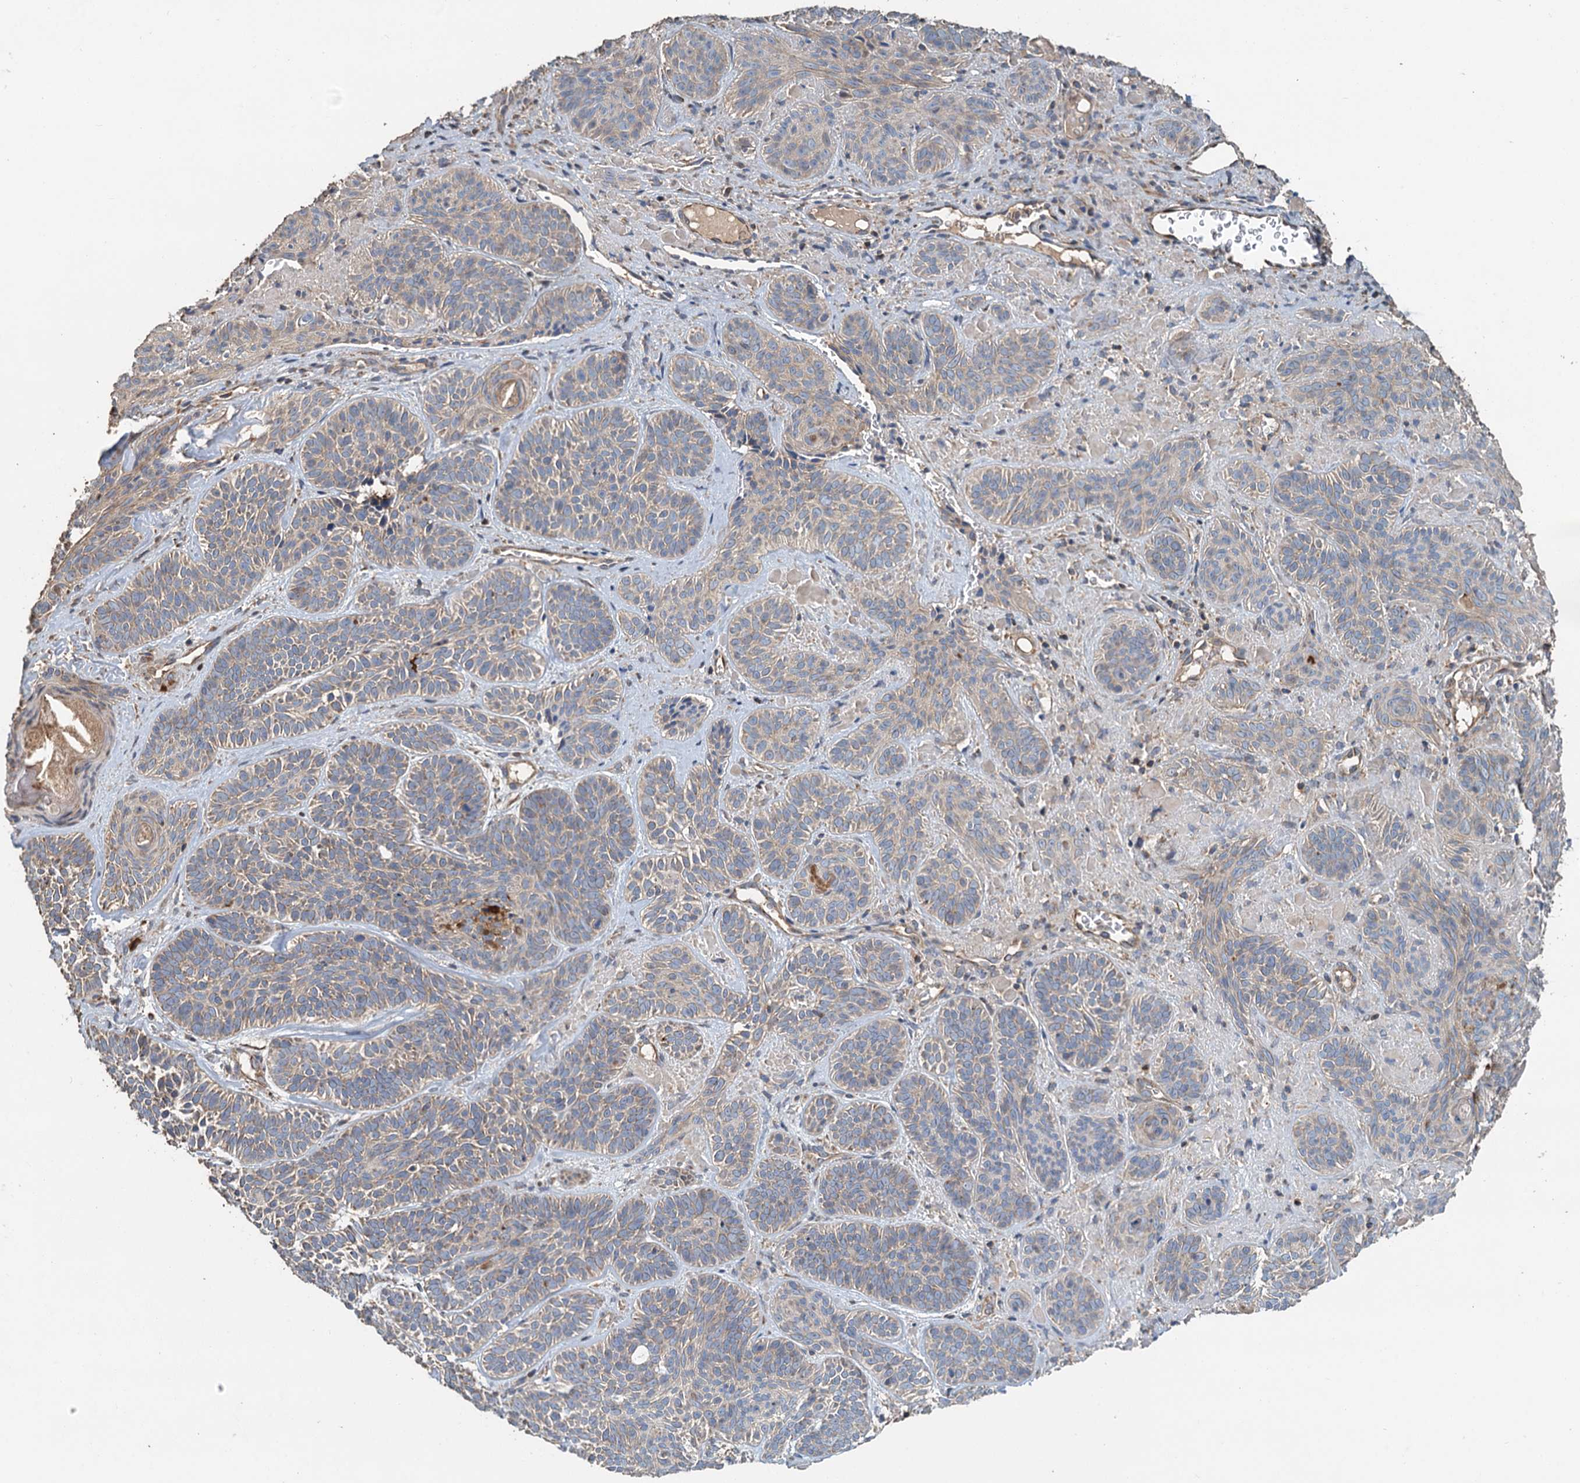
{"staining": {"intensity": "weak", "quantity": "<25%", "location": "cytoplasmic/membranous"}, "tissue": "skin cancer", "cell_type": "Tumor cells", "image_type": "cancer", "snomed": [{"axis": "morphology", "description": "Basal cell carcinoma"}, {"axis": "topography", "description": "Skin"}], "caption": "This is a photomicrograph of IHC staining of skin cancer (basal cell carcinoma), which shows no positivity in tumor cells. (DAB (3,3'-diaminobenzidine) immunohistochemistry (IHC) with hematoxylin counter stain).", "gene": "SDS", "patient": {"sex": "male", "age": 85}}